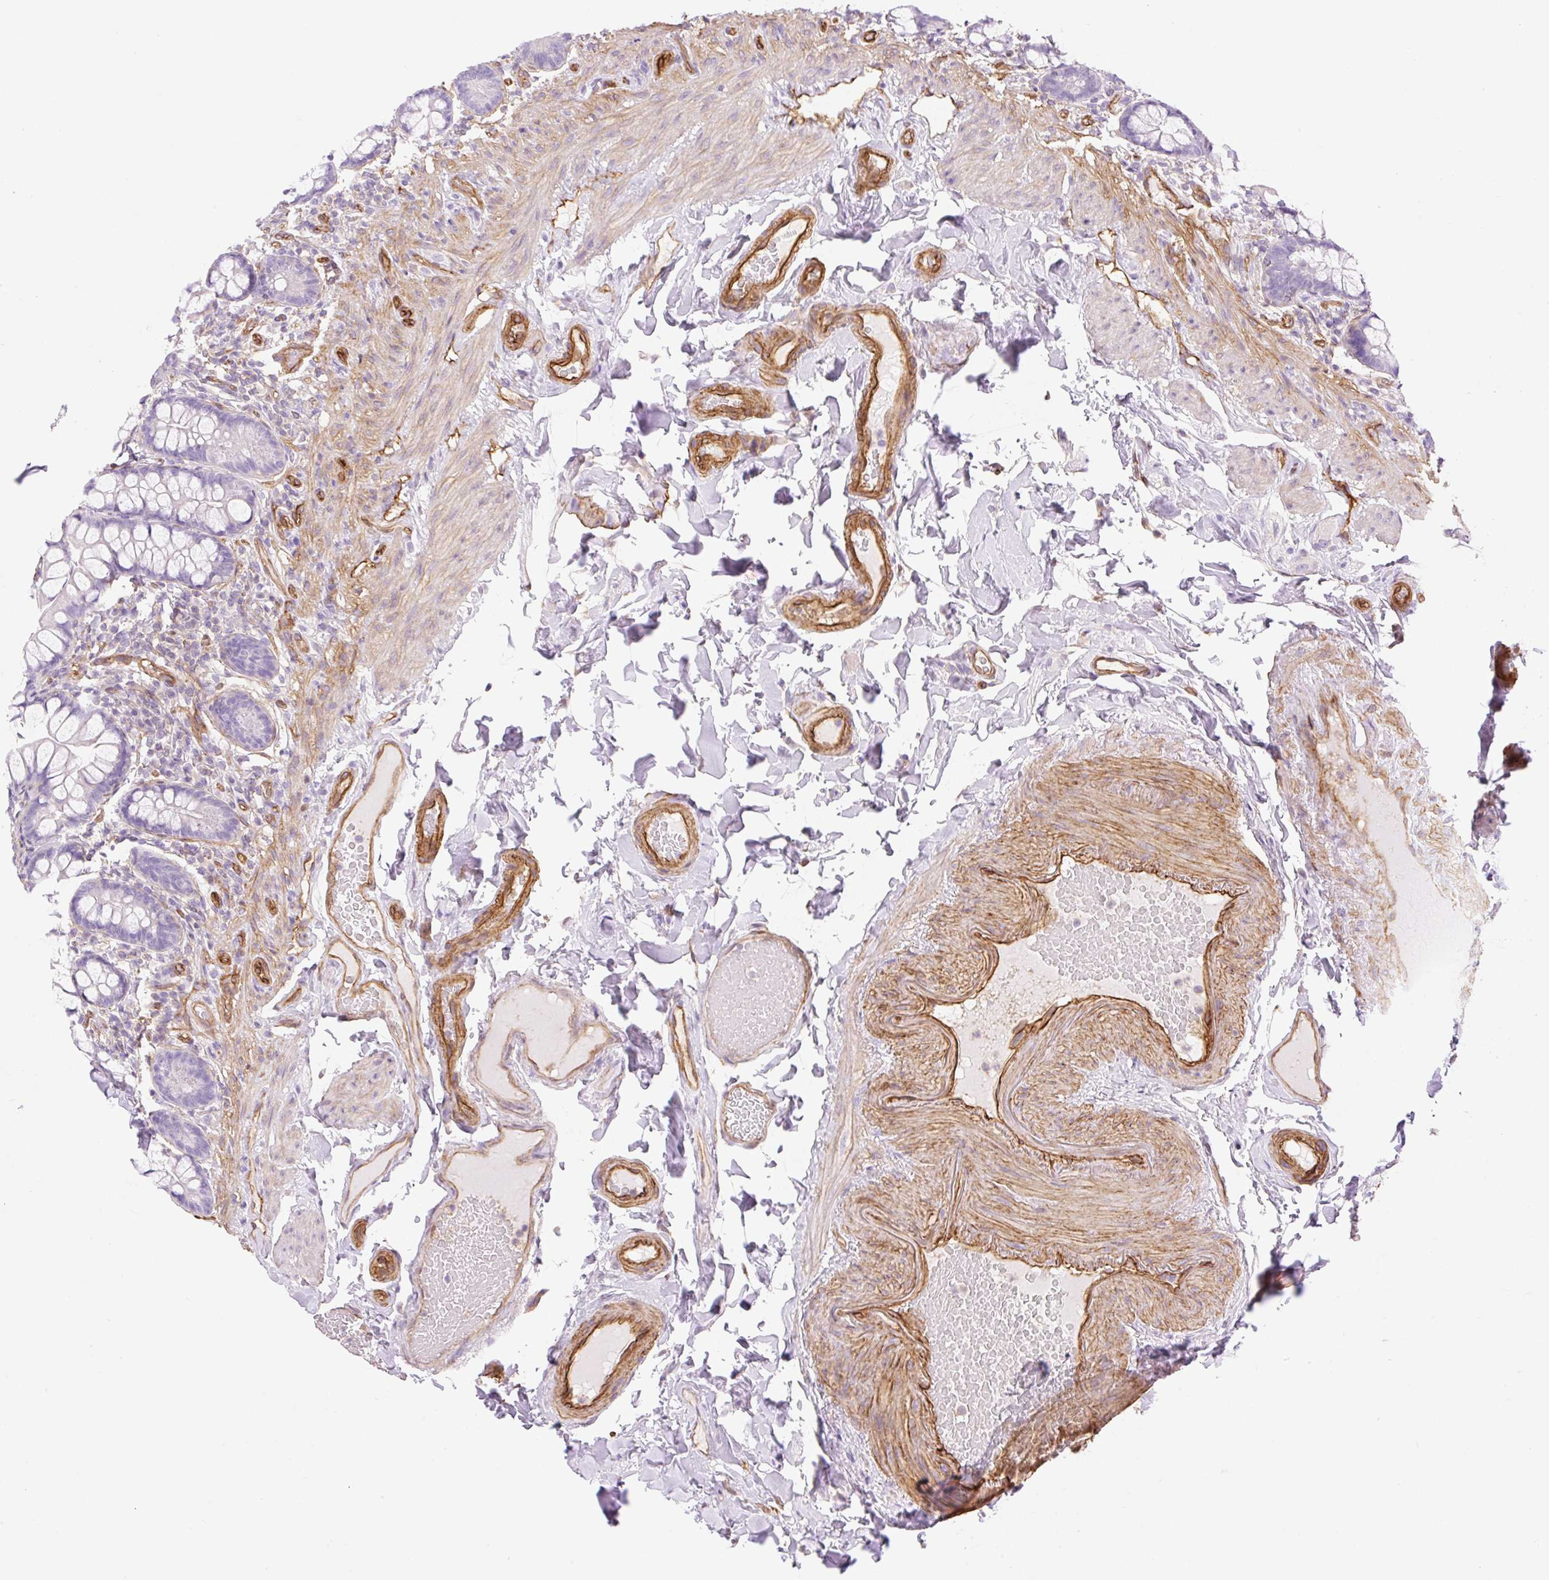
{"staining": {"intensity": "negative", "quantity": "none", "location": "none"}, "tissue": "small intestine", "cell_type": "Glandular cells", "image_type": "normal", "snomed": [{"axis": "morphology", "description": "Normal tissue, NOS"}, {"axis": "topography", "description": "Small intestine"}], "caption": "IHC image of normal small intestine: human small intestine stained with DAB (3,3'-diaminobenzidine) exhibits no significant protein expression in glandular cells. The staining is performed using DAB brown chromogen with nuclei counter-stained in using hematoxylin.", "gene": "EHD1", "patient": {"sex": "male", "age": 70}}